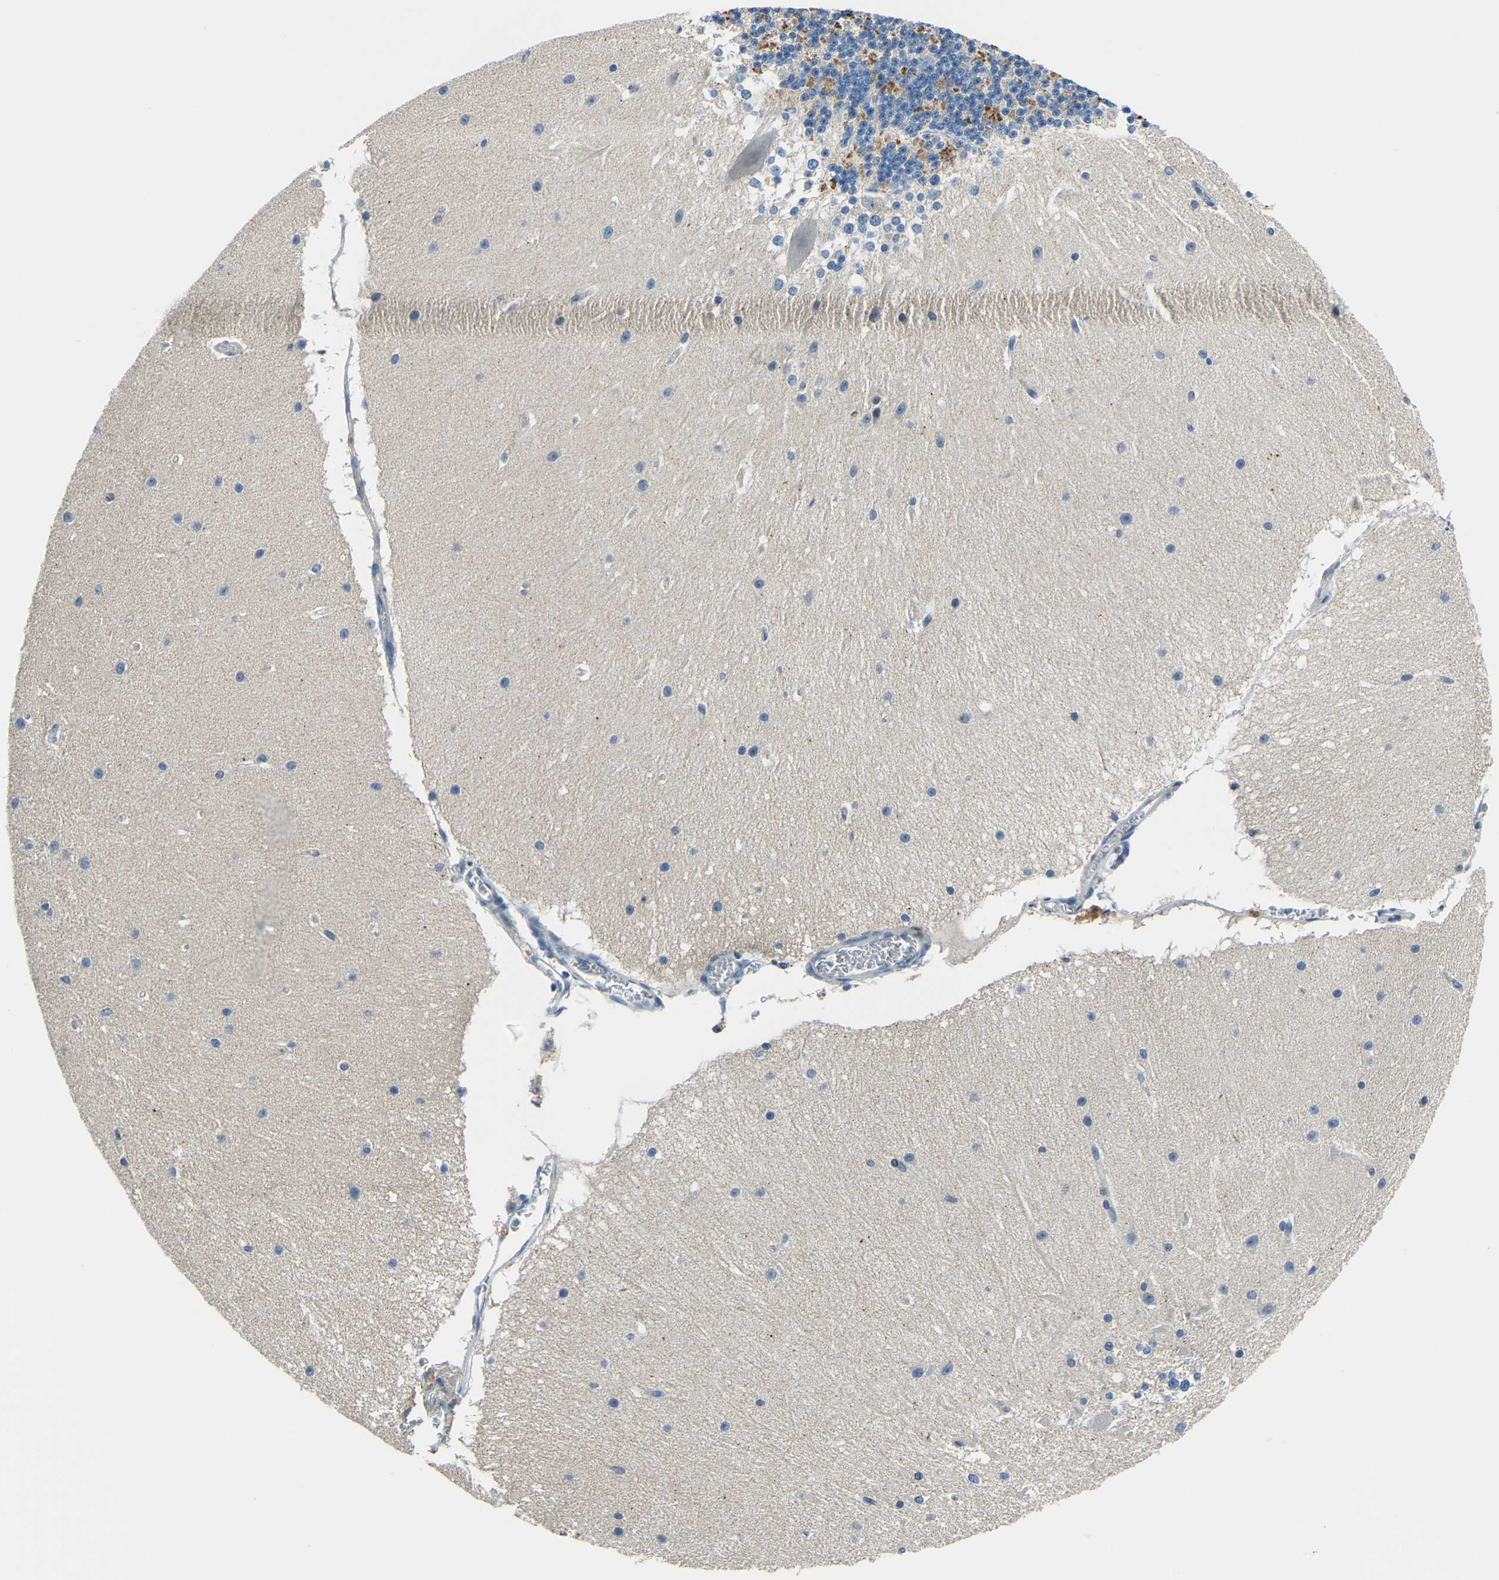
{"staining": {"intensity": "moderate", "quantity": "<25%", "location": "cytoplasmic/membranous"}, "tissue": "cerebellum", "cell_type": "Cells in granular layer", "image_type": "normal", "snomed": [{"axis": "morphology", "description": "Normal tissue, NOS"}, {"axis": "topography", "description": "Cerebellum"}], "caption": "Cerebellum stained for a protein (brown) displays moderate cytoplasmic/membranous positive expression in about <25% of cells in granular layer.", "gene": "RRP1", "patient": {"sex": "female", "age": 19}}